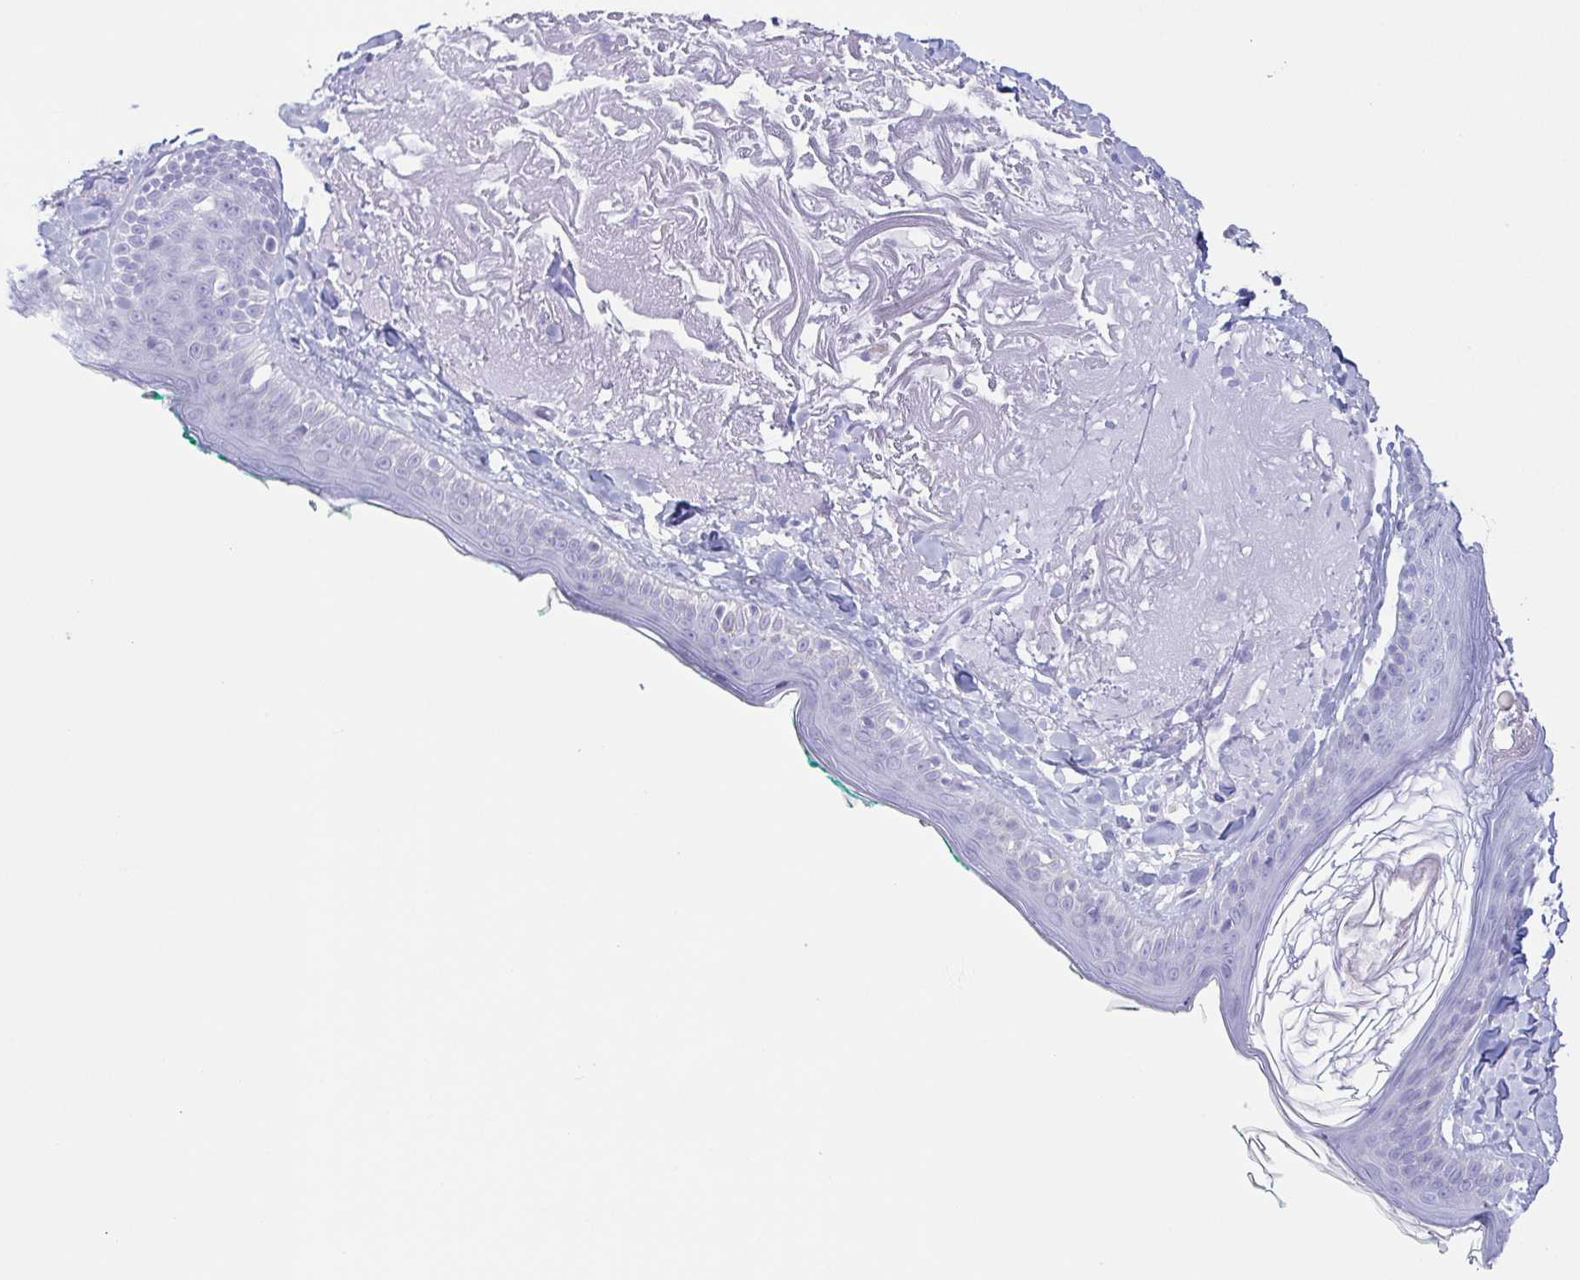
{"staining": {"intensity": "negative", "quantity": "none", "location": "none"}, "tissue": "skin", "cell_type": "Fibroblasts", "image_type": "normal", "snomed": [{"axis": "morphology", "description": "Normal tissue, NOS"}, {"axis": "topography", "description": "Skin"}], "caption": "This is an immunohistochemistry (IHC) photomicrograph of unremarkable human skin. There is no expression in fibroblasts.", "gene": "PRR27", "patient": {"sex": "male", "age": 73}}